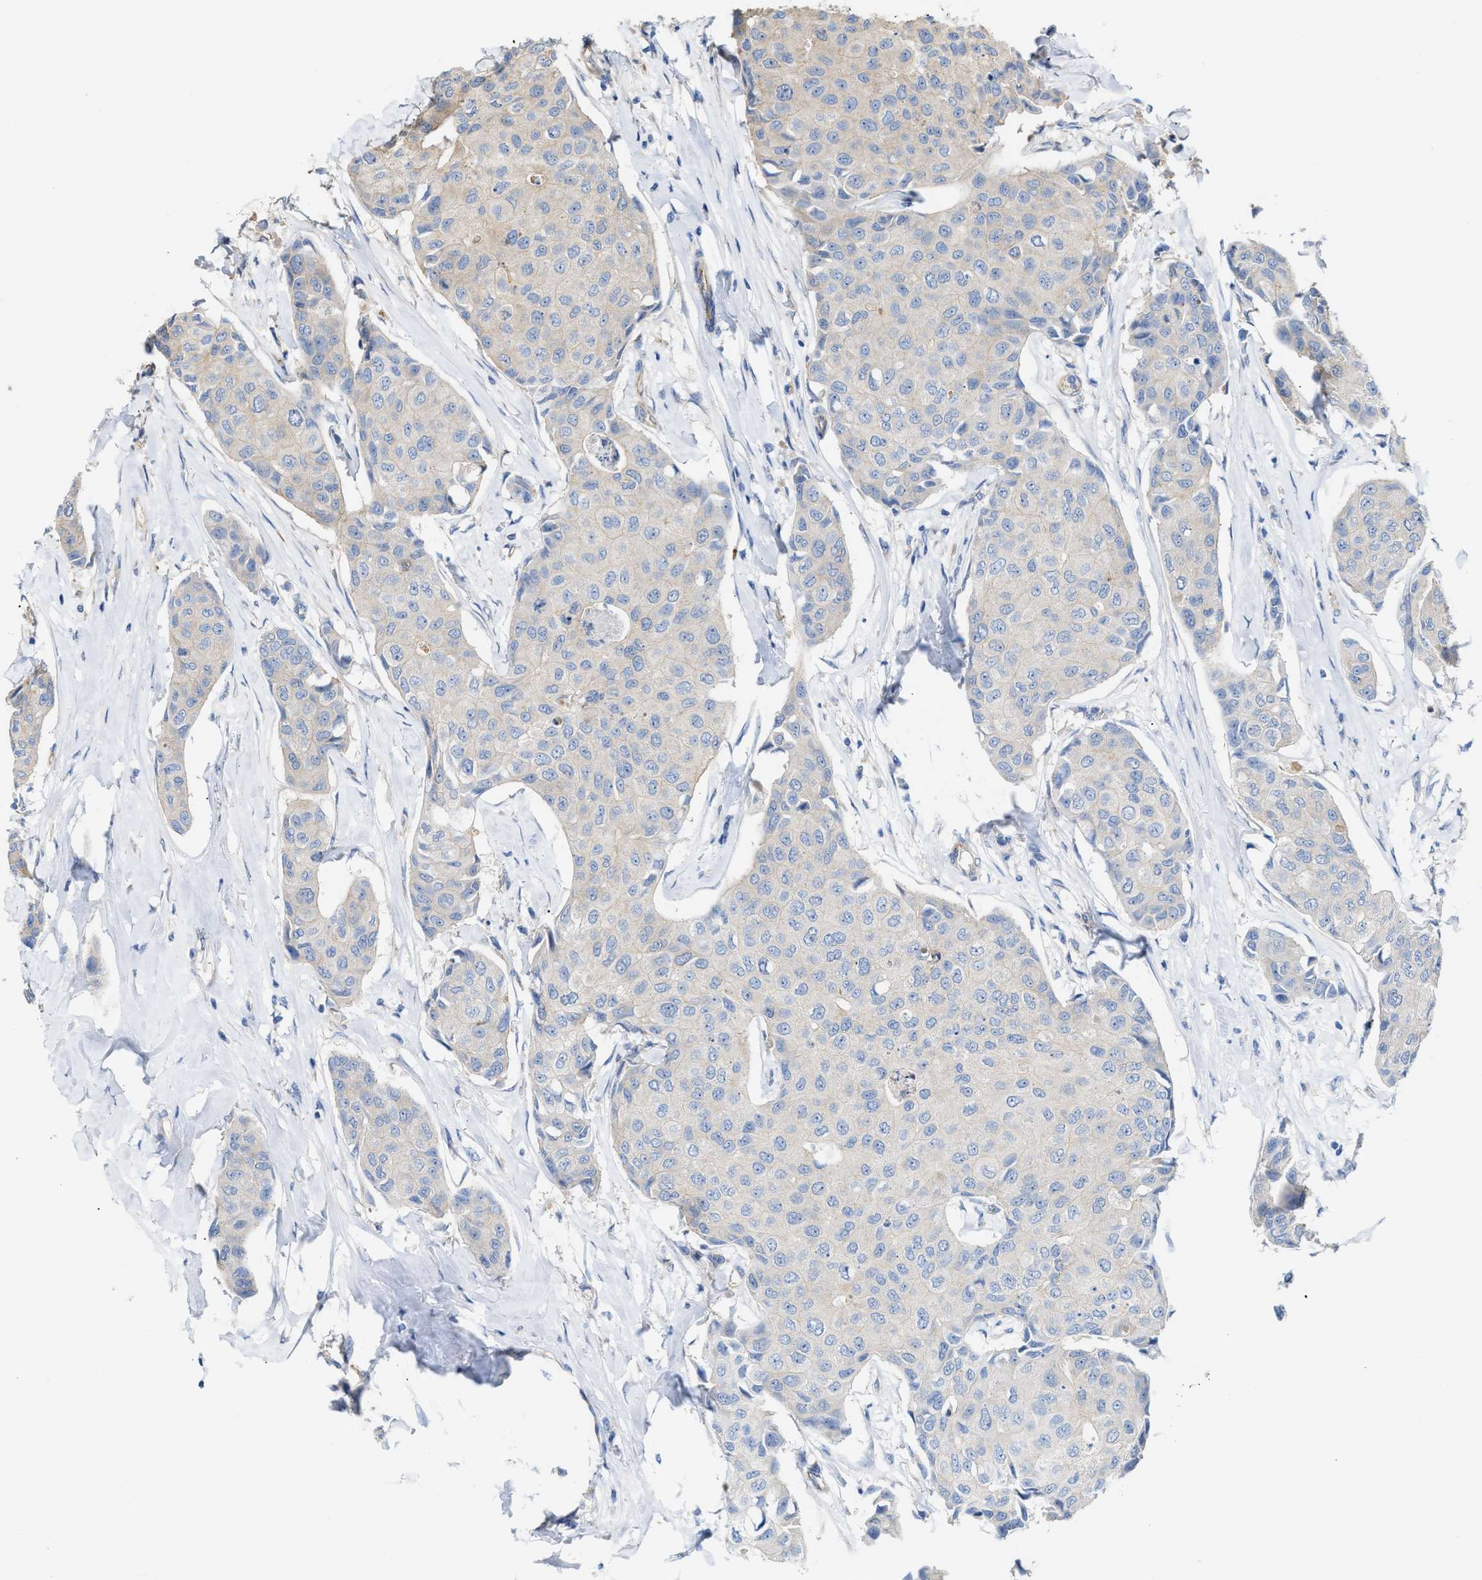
{"staining": {"intensity": "negative", "quantity": "none", "location": "none"}, "tissue": "breast cancer", "cell_type": "Tumor cells", "image_type": "cancer", "snomed": [{"axis": "morphology", "description": "Duct carcinoma"}, {"axis": "topography", "description": "Breast"}], "caption": "Histopathology image shows no protein positivity in tumor cells of infiltrating ductal carcinoma (breast) tissue.", "gene": "EPS15L1", "patient": {"sex": "female", "age": 80}}